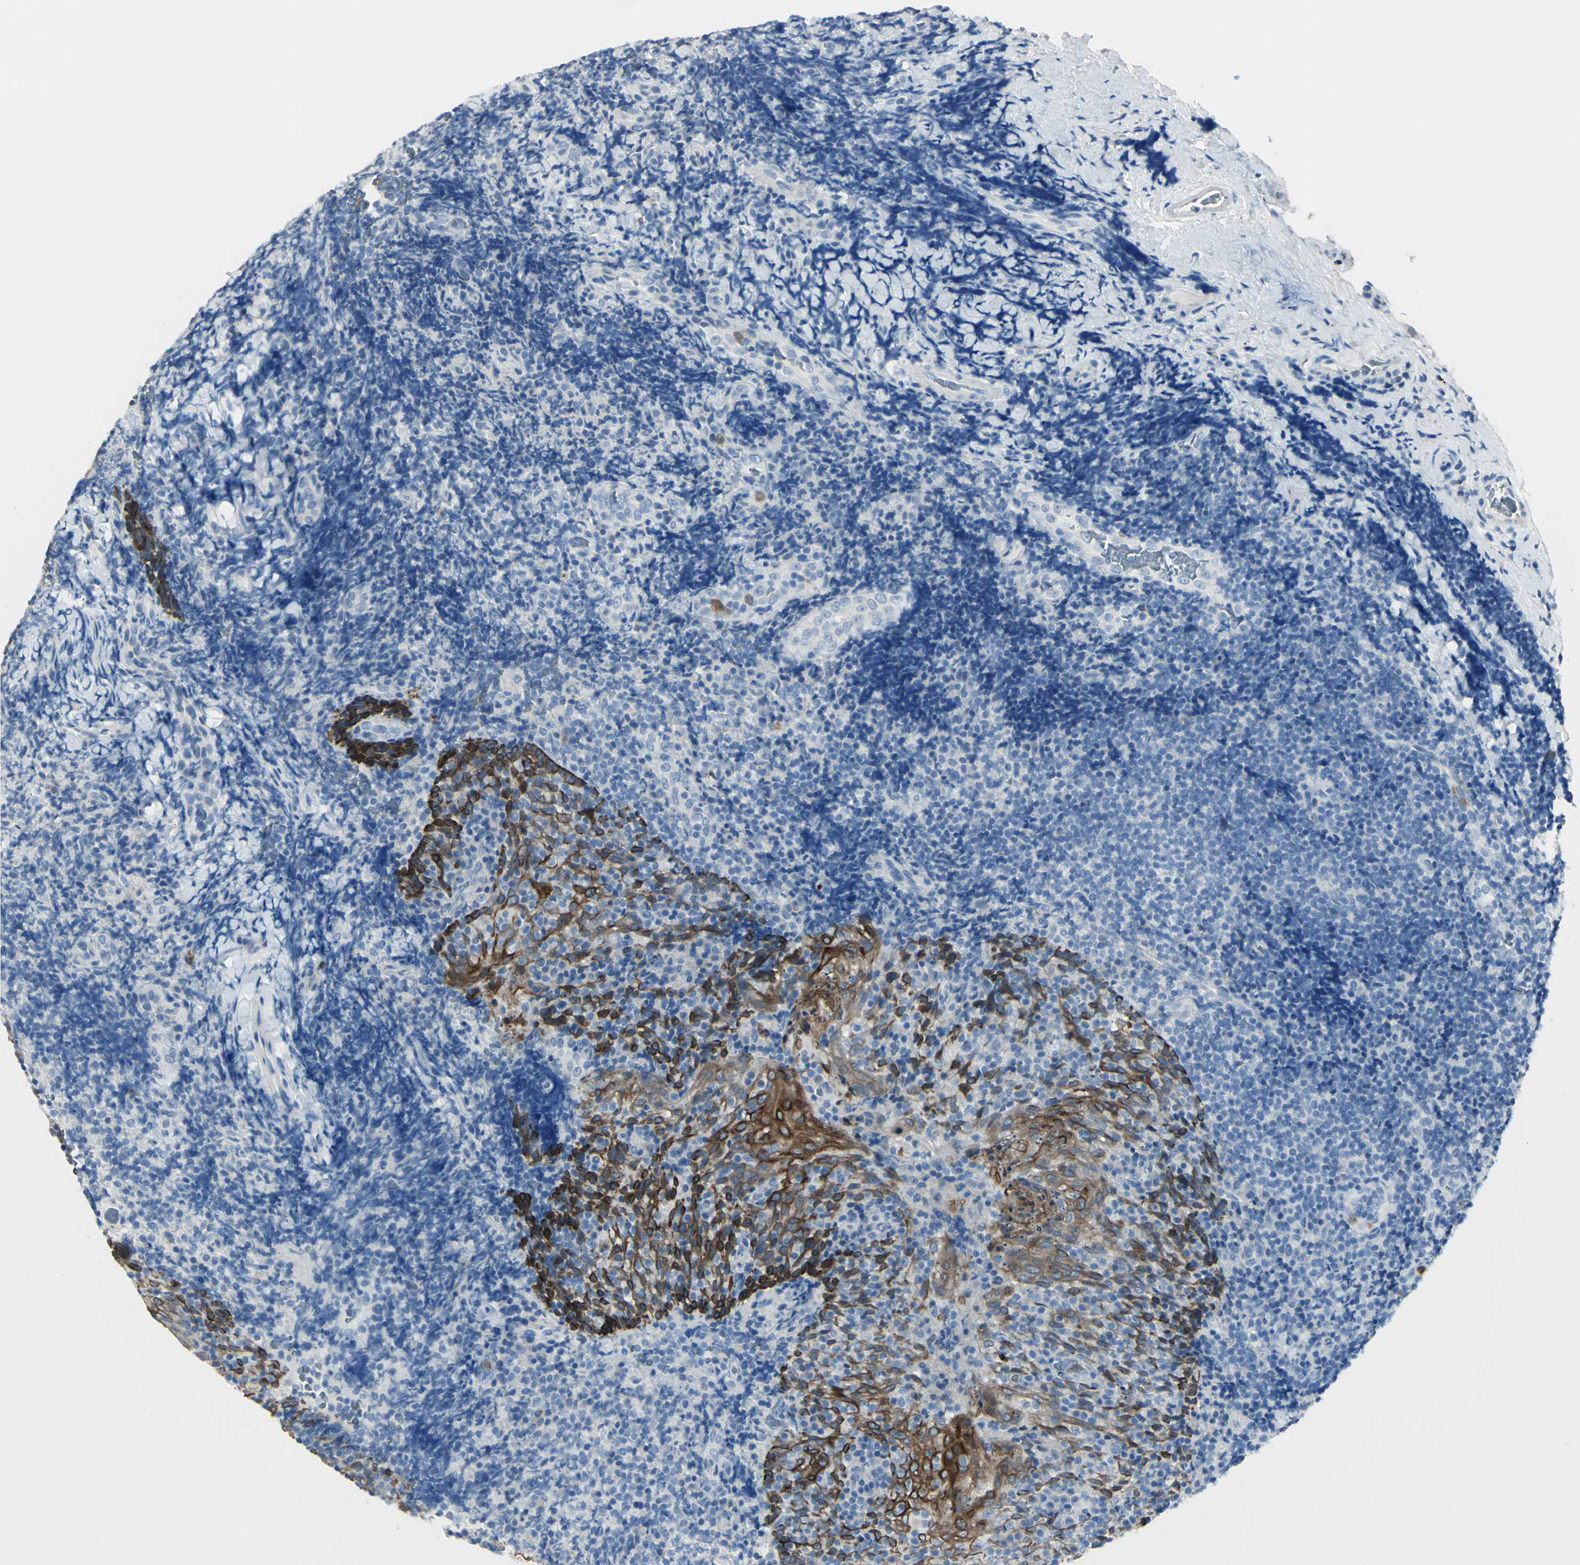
{"staining": {"intensity": "weak", "quantity": "<25%", "location": "cytoplasmic/membranous"}, "tissue": "lymphoma", "cell_type": "Tumor cells", "image_type": "cancer", "snomed": [{"axis": "morphology", "description": "Malignant lymphoma, non-Hodgkin's type, High grade"}, {"axis": "topography", "description": "Tonsil"}], "caption": "DAB immunohistochemical staining of human malignant lymphoma, non-Hodgkin's type (high-grade) exhibits no significant staining in tumor cells.", "gene": "ZNF557", "patient": {"sex": "female", "age": 36}}